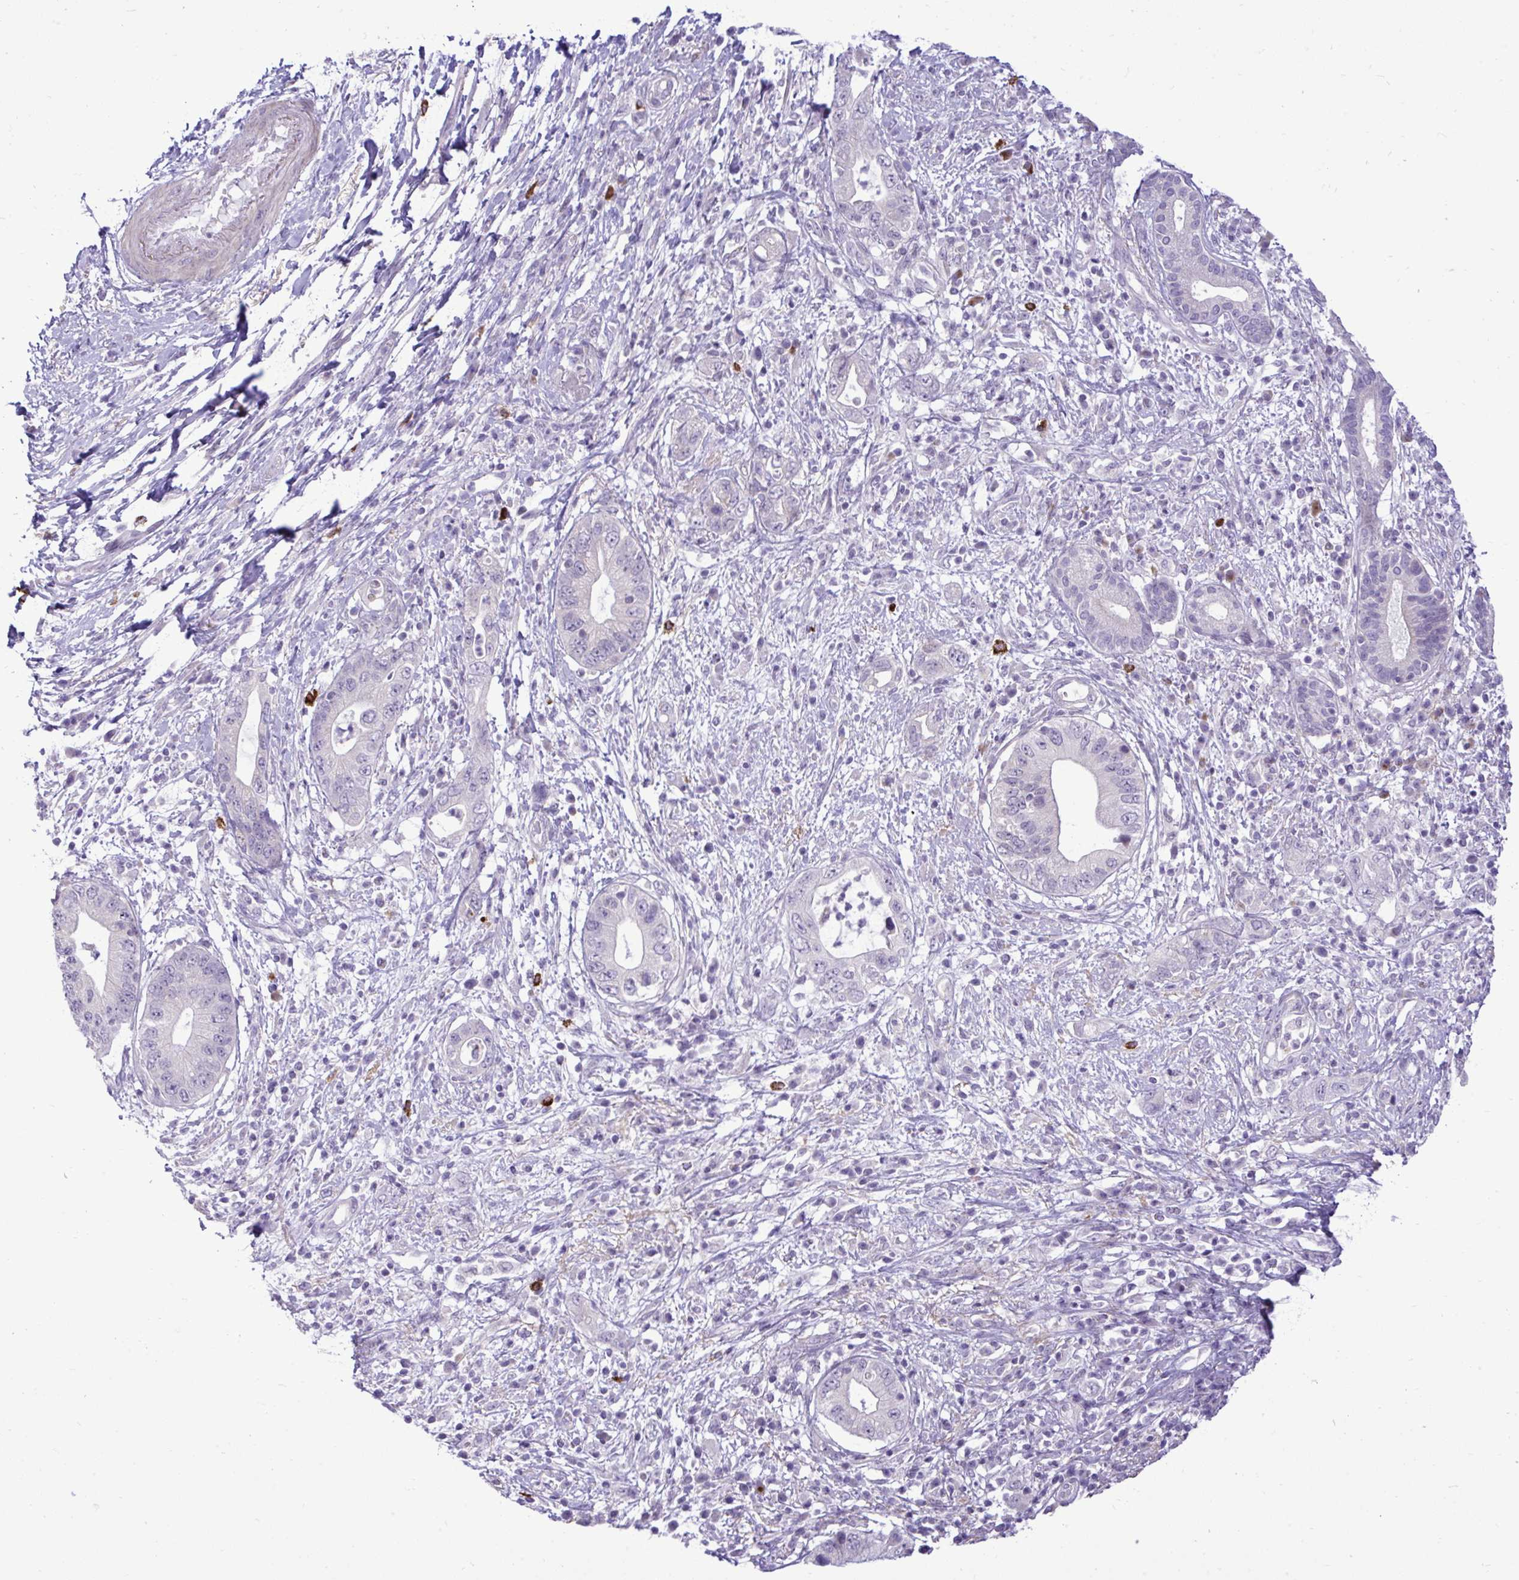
{"staining": {"intensity": "negative", "quantity": "none", "location": "none"}, "tissue": "pancreatic cancer", "cell_type": "Tumor cells", "image_type": "cancer", "snomed": [{"axis": "morphology", "description": "Adenocarcinoma, NOS"}, {"axis": "topography", "description": "Pancreas"}], "caption": "Tumor cells are negative for brown protein staining in pancreatic cancer (adenocarcinoma).", "gene": "SPAG1", "patient": {"sex": "female", "age": 72}}